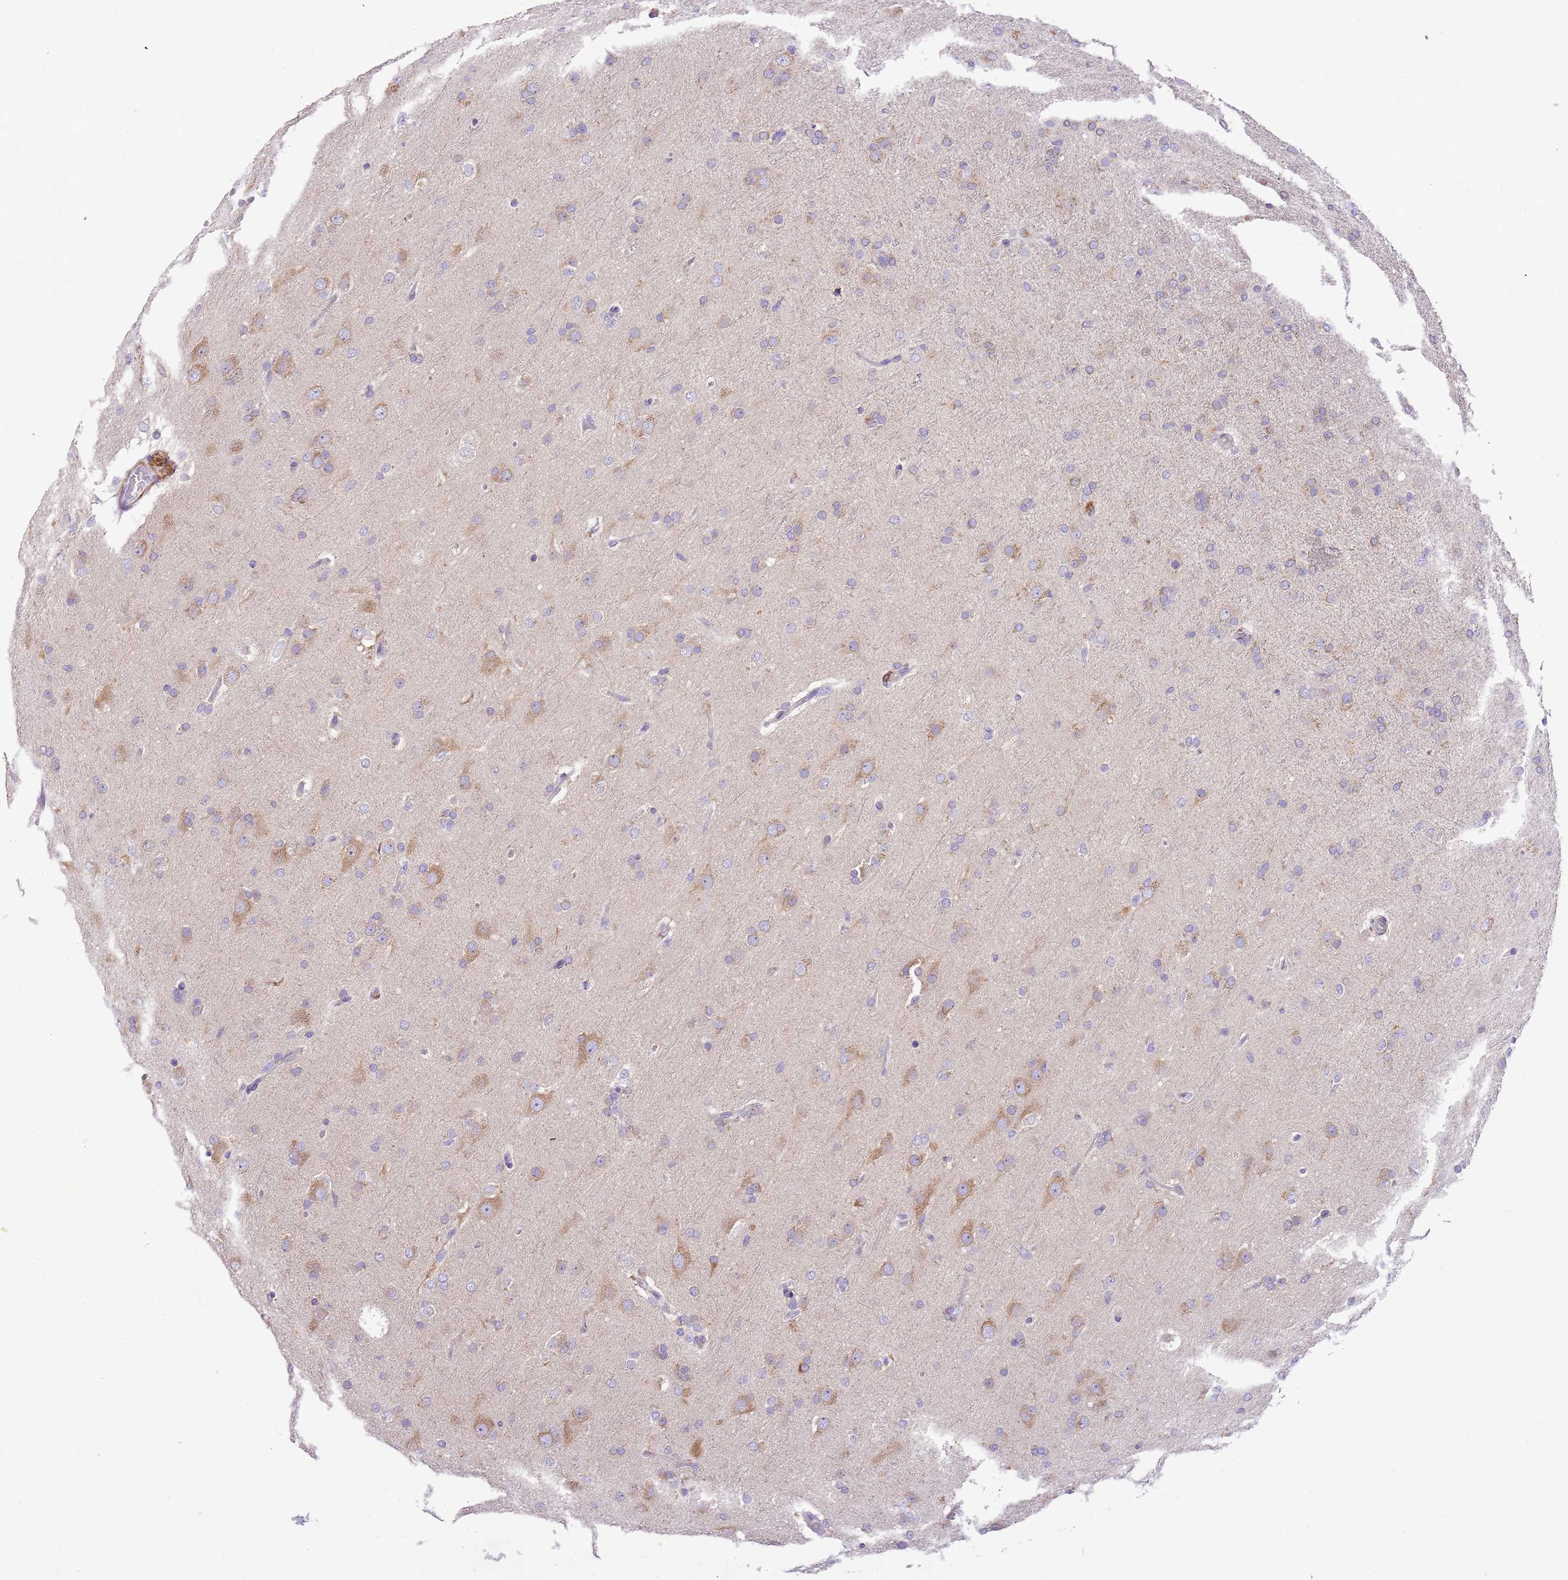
{"staining": {"intensity": "negative", "quantity": "none", "location": "none"}, "tissue": "glioma", "cell_type": "Tumor cells", "image_type": "cancer", "snomed": [{"axis": "morphology", "description": "Glioma, malignant, Low grade"}, {"axis": "topography", "description": "Brain"}], "caption": "A high-resolution photomicrograph shows immunohistochemistry staining of low-grade glioma (malignant), which demonstrates no significant expression in tumor cells.", "gene": "GLCE", "patient": {"sex": "male", "age": 65}}